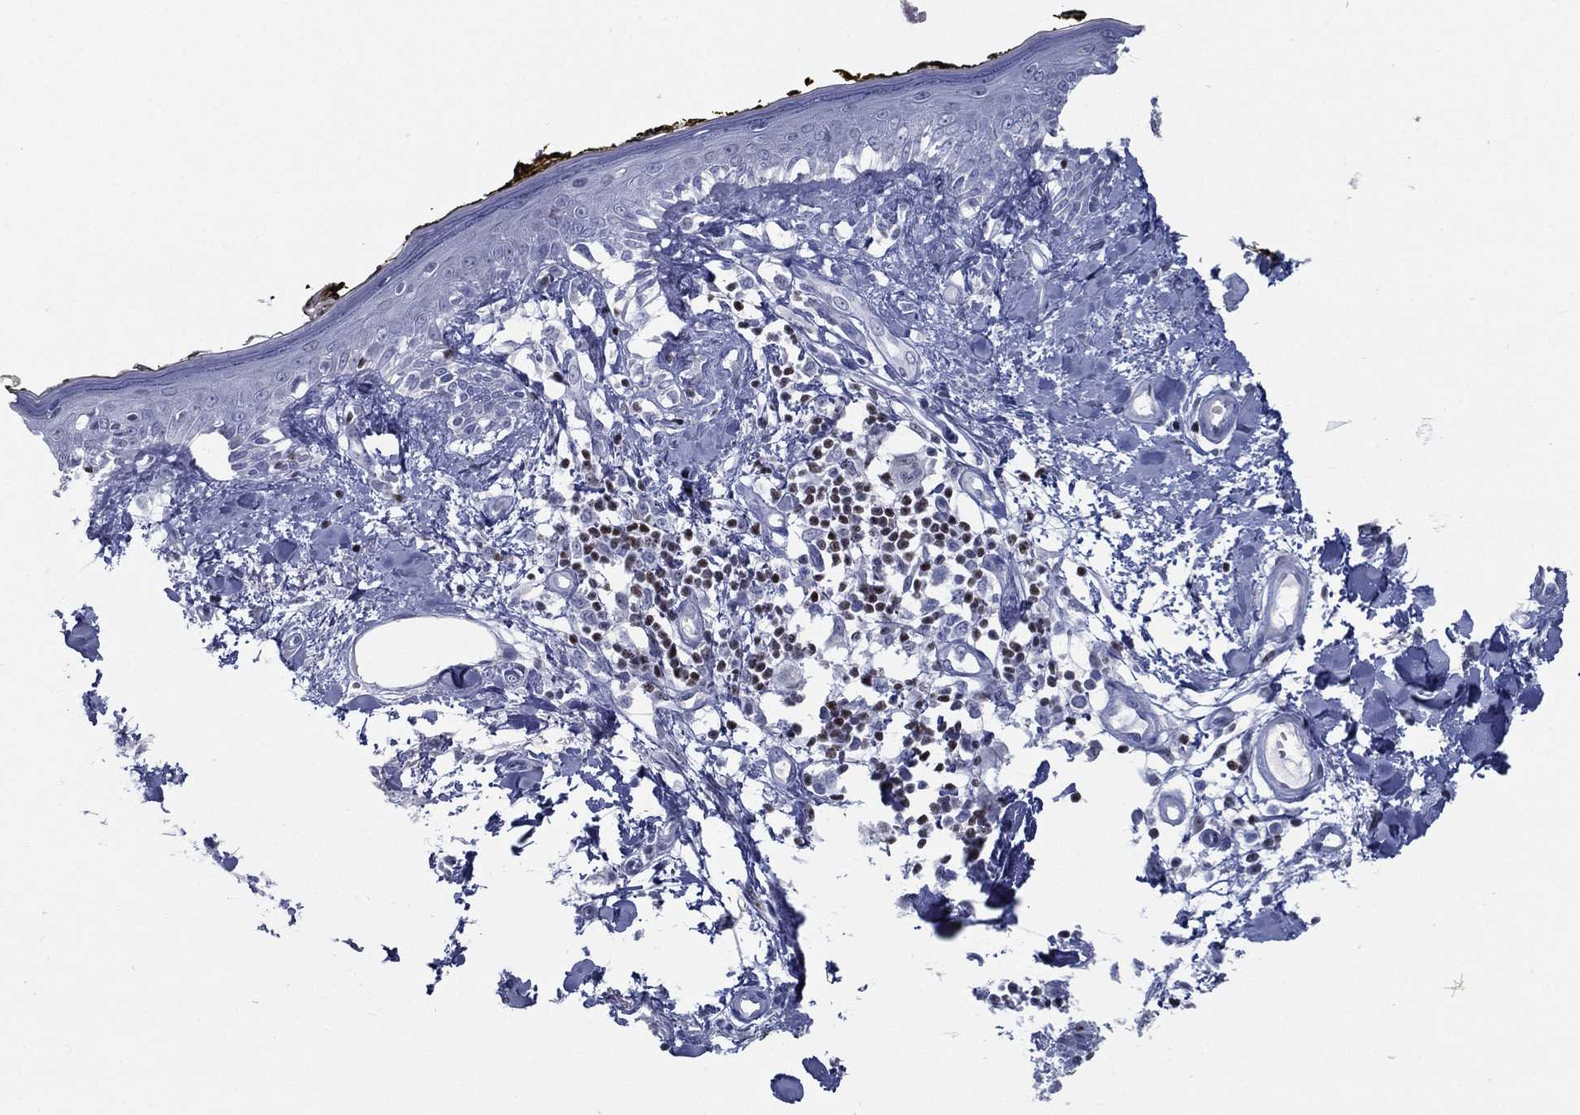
{"staining": {"intensity": "negative", "quantity": "none", "location": "none"}, "tissue": "skin", "cell_type": "Fibroblasts", "image_type": "normal", "snomed": [{"axis": "morphology", "description": "Normal tissue, NOS"}, {"axis": "topography", "description": "Skin"}], "caption": "An immunohistochemistry image of unremarkable skin is shown. There is no staining in fibroblasts of skin.", "gene": "PYHIN1", "patient": {"sex": "male", "age": 76}}